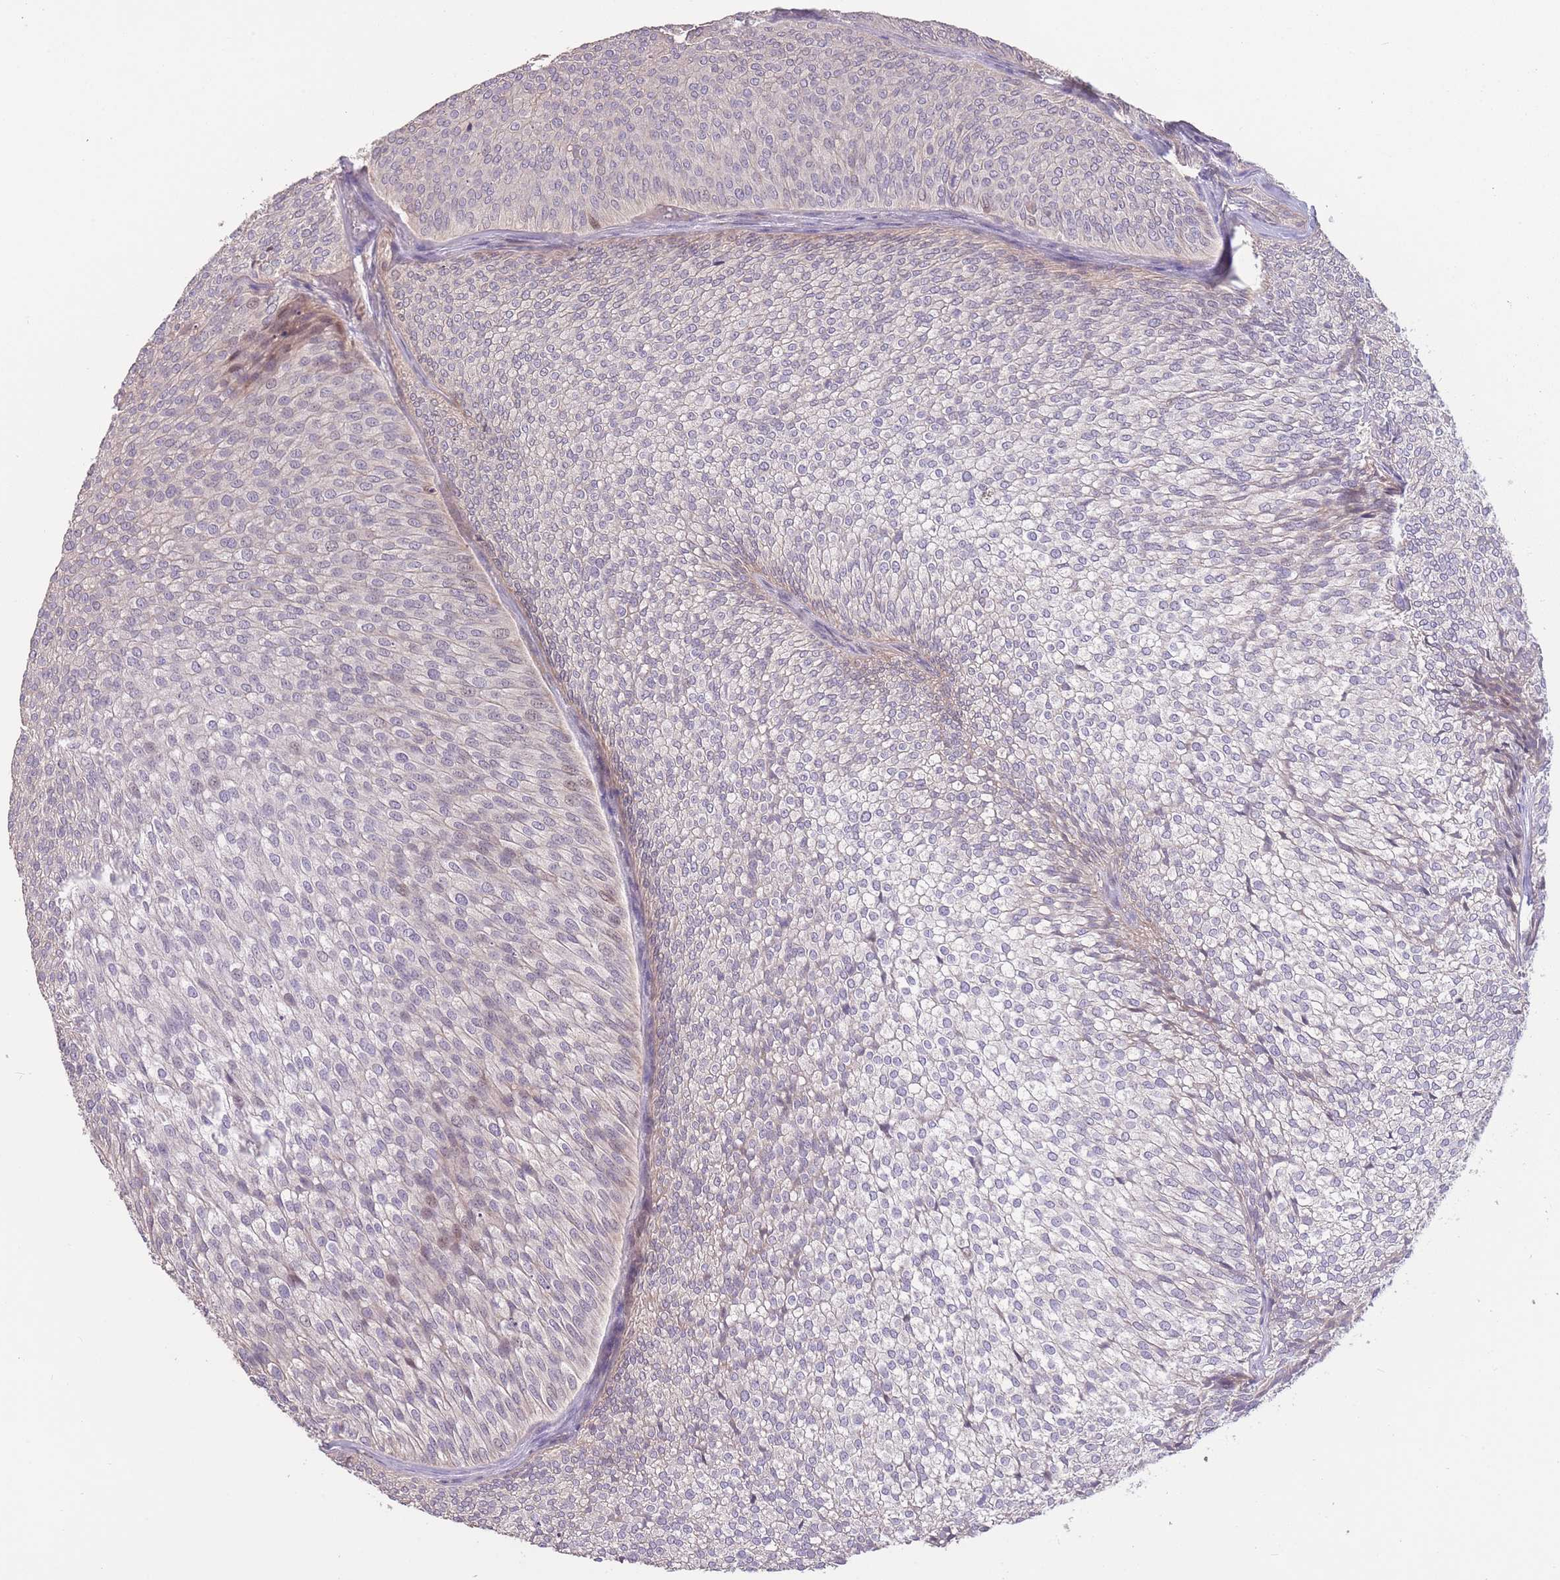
{"staining": {"intensity": "negative", "quantity": "none", "location": "none"}, "tissue": "urothelial cancer", "cell_type": "Tumor cells", "image_type": "cancer", "snomed": [{"axis": "morphology", "description": "Urothelial carcinoma, Low grade"}, {"axis": "topography", "description": "Urinary bladder"}], "caption": "Human urothelial carcinoma (low-grade) stained for a protein using immunohistochemistry demonstrates no expression in tumor cells.", "gene": "RSPH10B", "patient": {"sex": "male", "age": 91}}